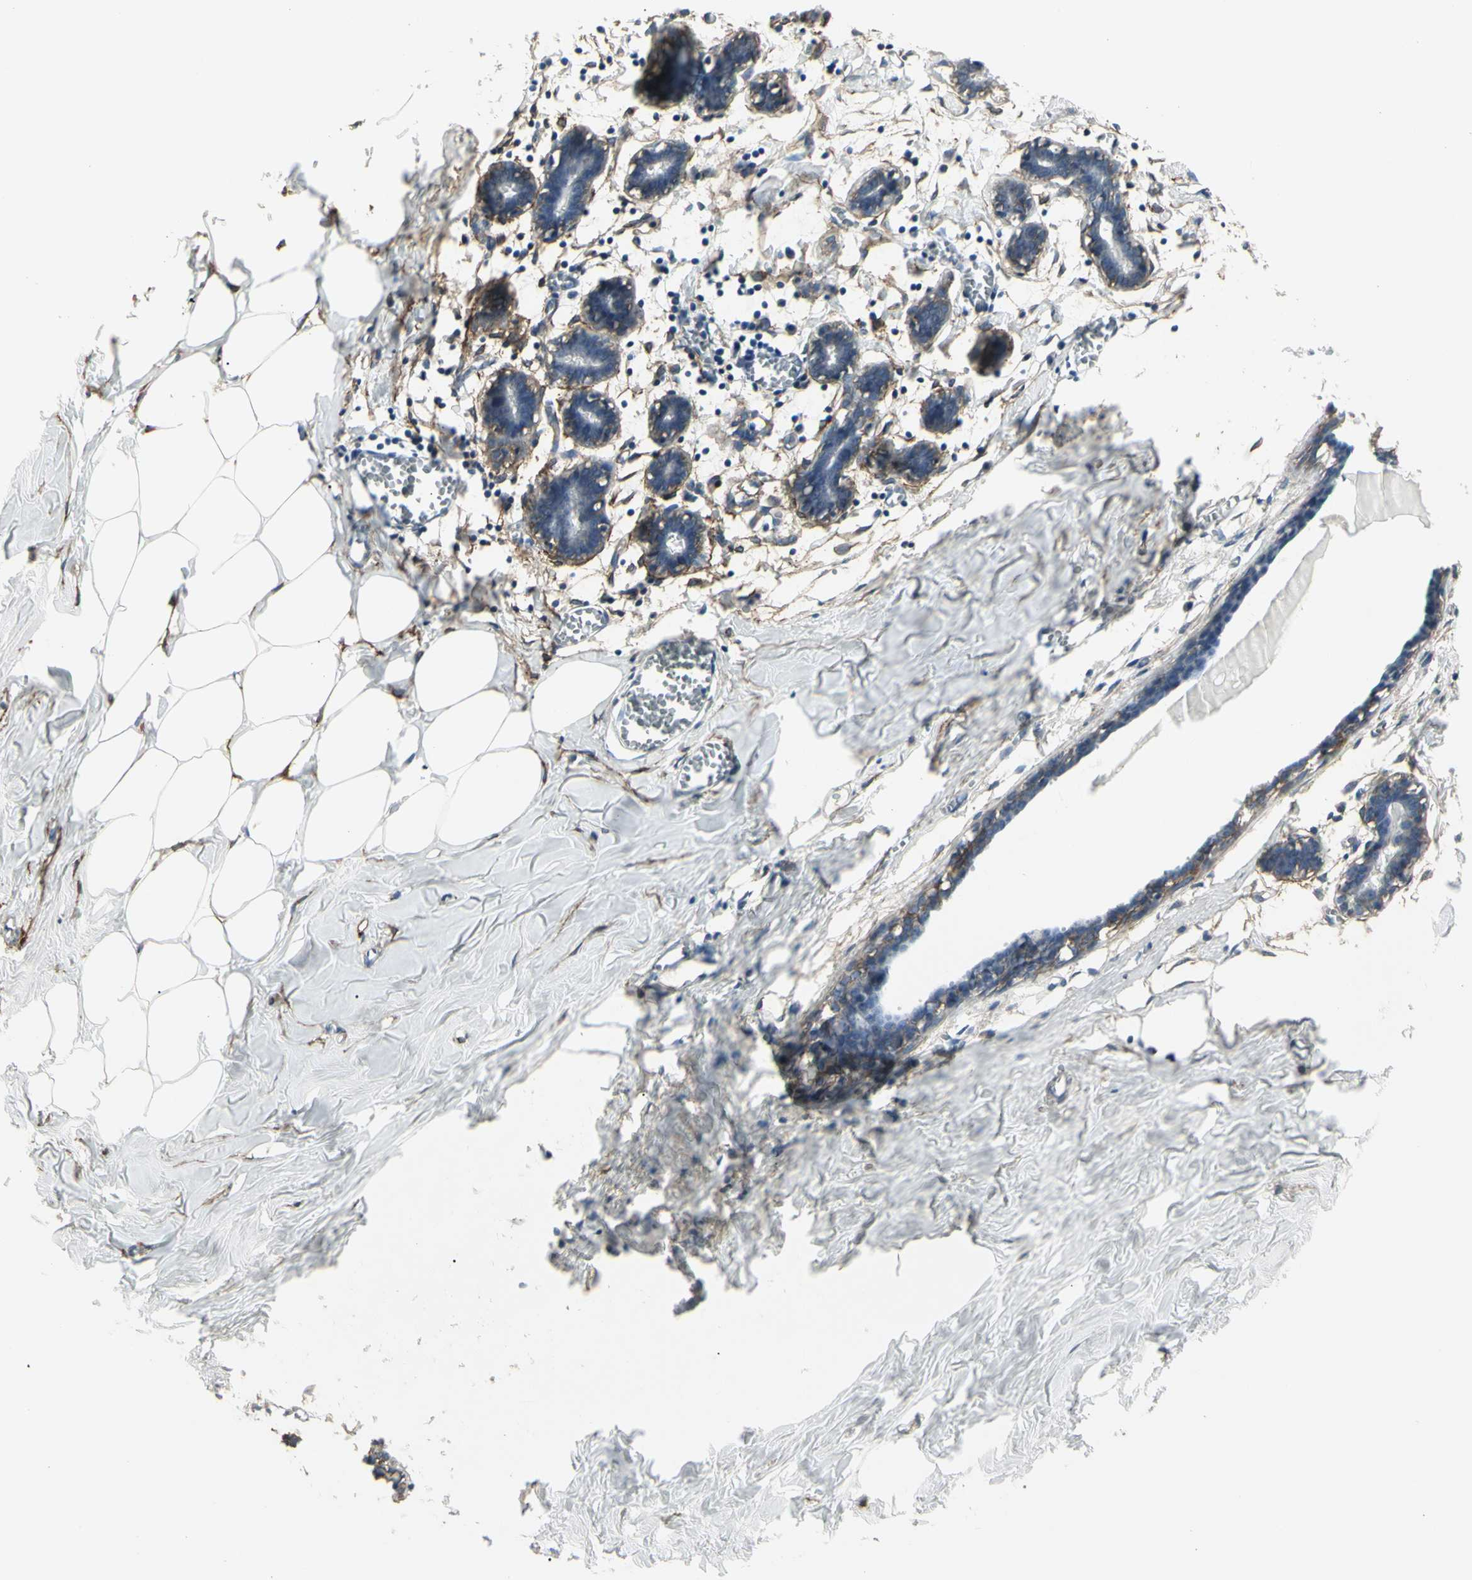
{"staining": {"intensity": "negative", "quantity": "none", "location": "none"}, "tissue": "breast", "cell_type": "Adipocytes", "image_type": "normal", "snomed": [{"axis": "morphology", "description": "Normal tissue, NOS"}, {"axis": "topography", "description": "Breast"}], "caption": "Benign breast was stained to show a protein in brown. There is no significant expression in adipocytes. (Stains: DAB immunohistochemistry with hematoxylin counter stain, Microscopy: brightfield microscopy at high magnification).", "gene": "CD276", "patient": {"sex": "female", "age": 27}}